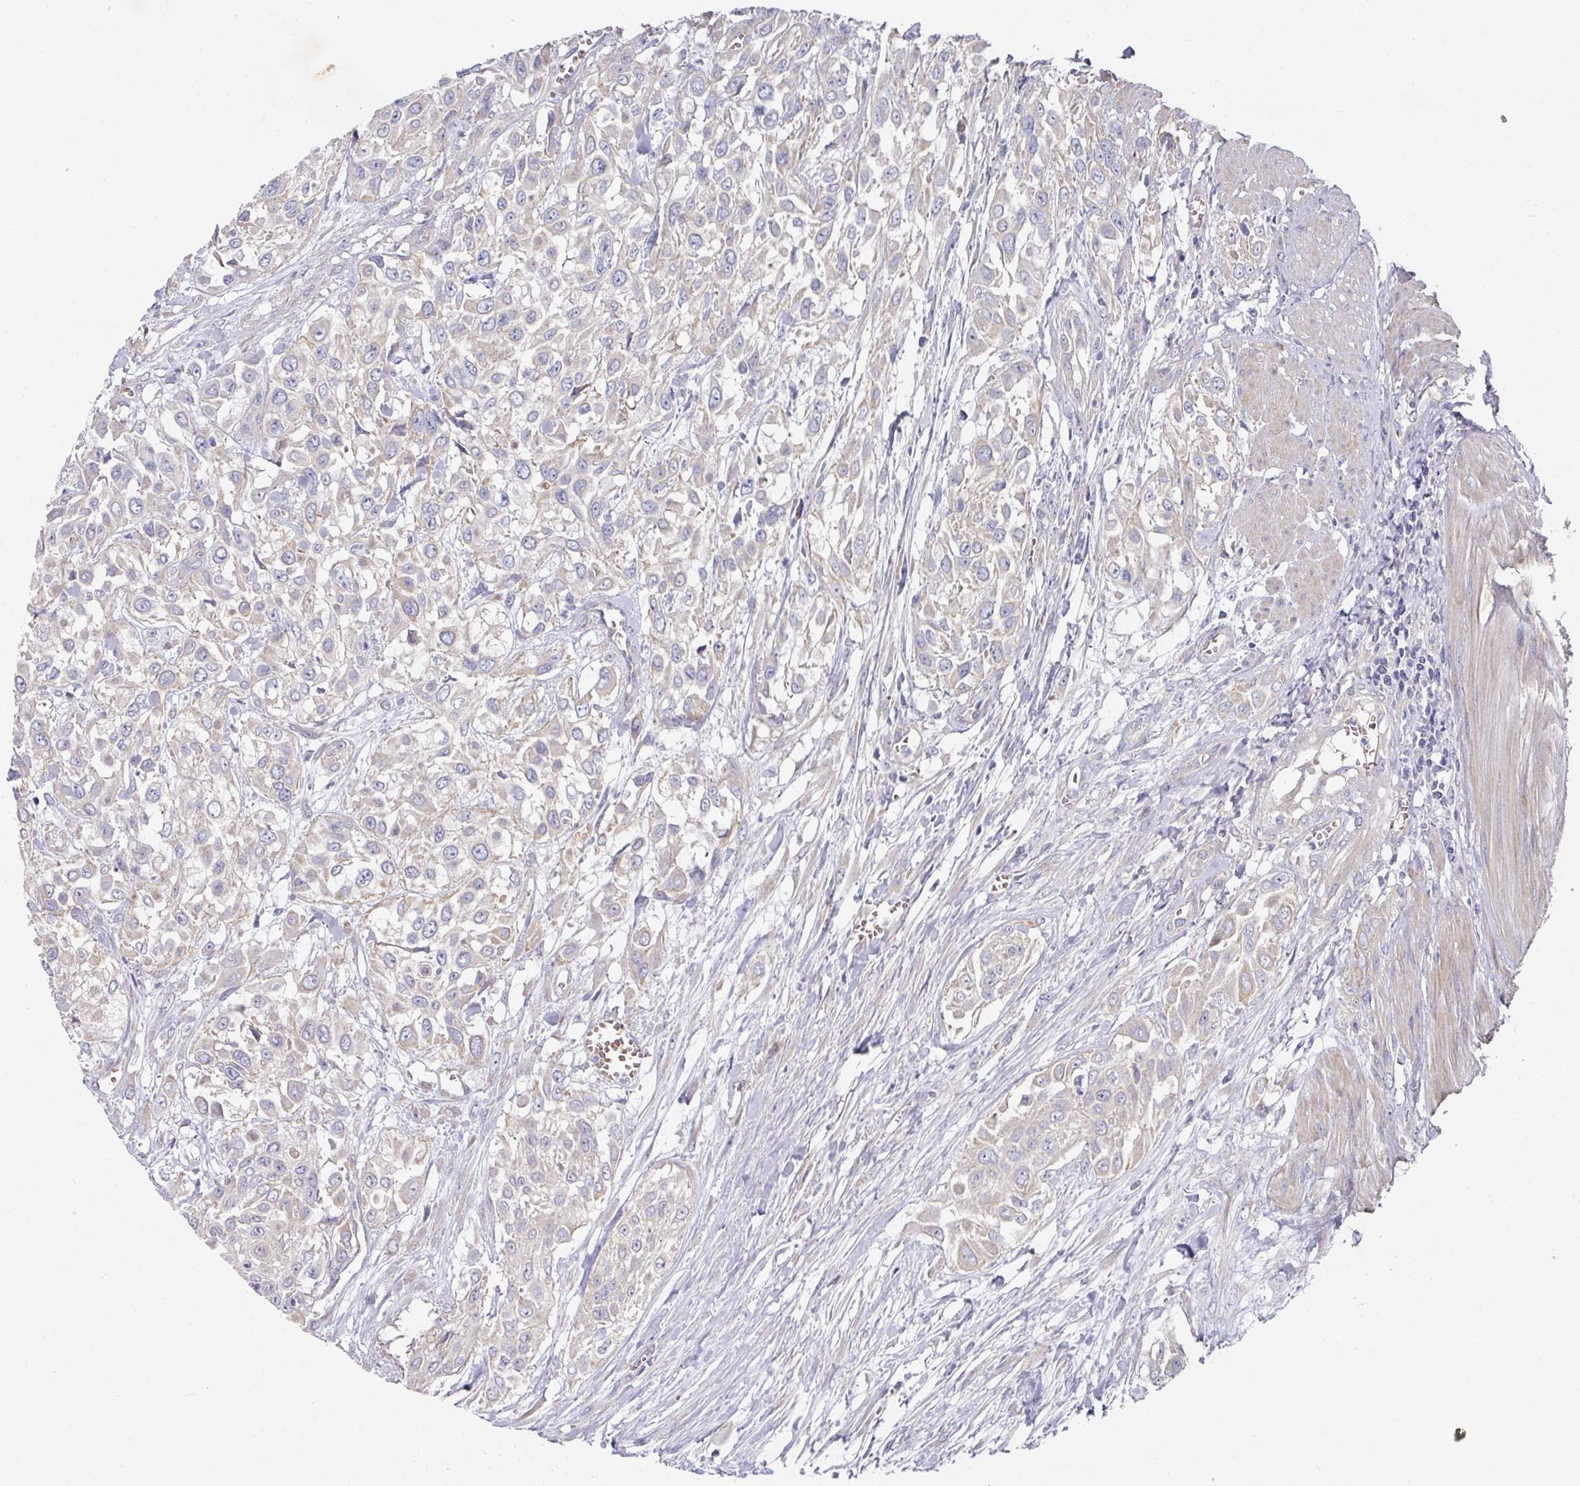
{"staining": {"intensity": "negative", "quantity": "none", "location": "none"}, "tissue": "urothelial cancer", "cell_type": "Tumor cells", "image_type": "cancer", "snomed": [{"axis": "morphology", "description": "Urothelial carcinoma, High grade"}, {"axis": "topography", "description": "Urinary bladder"}], "caption": "Immunohistochemistry (IHC) histopathology image of human urothelial cancer stained for a protein (brown), which displays no expression in tumor cells.", "gene": "PYROXD2", "patient": {"sex": "male", "age": 57}}